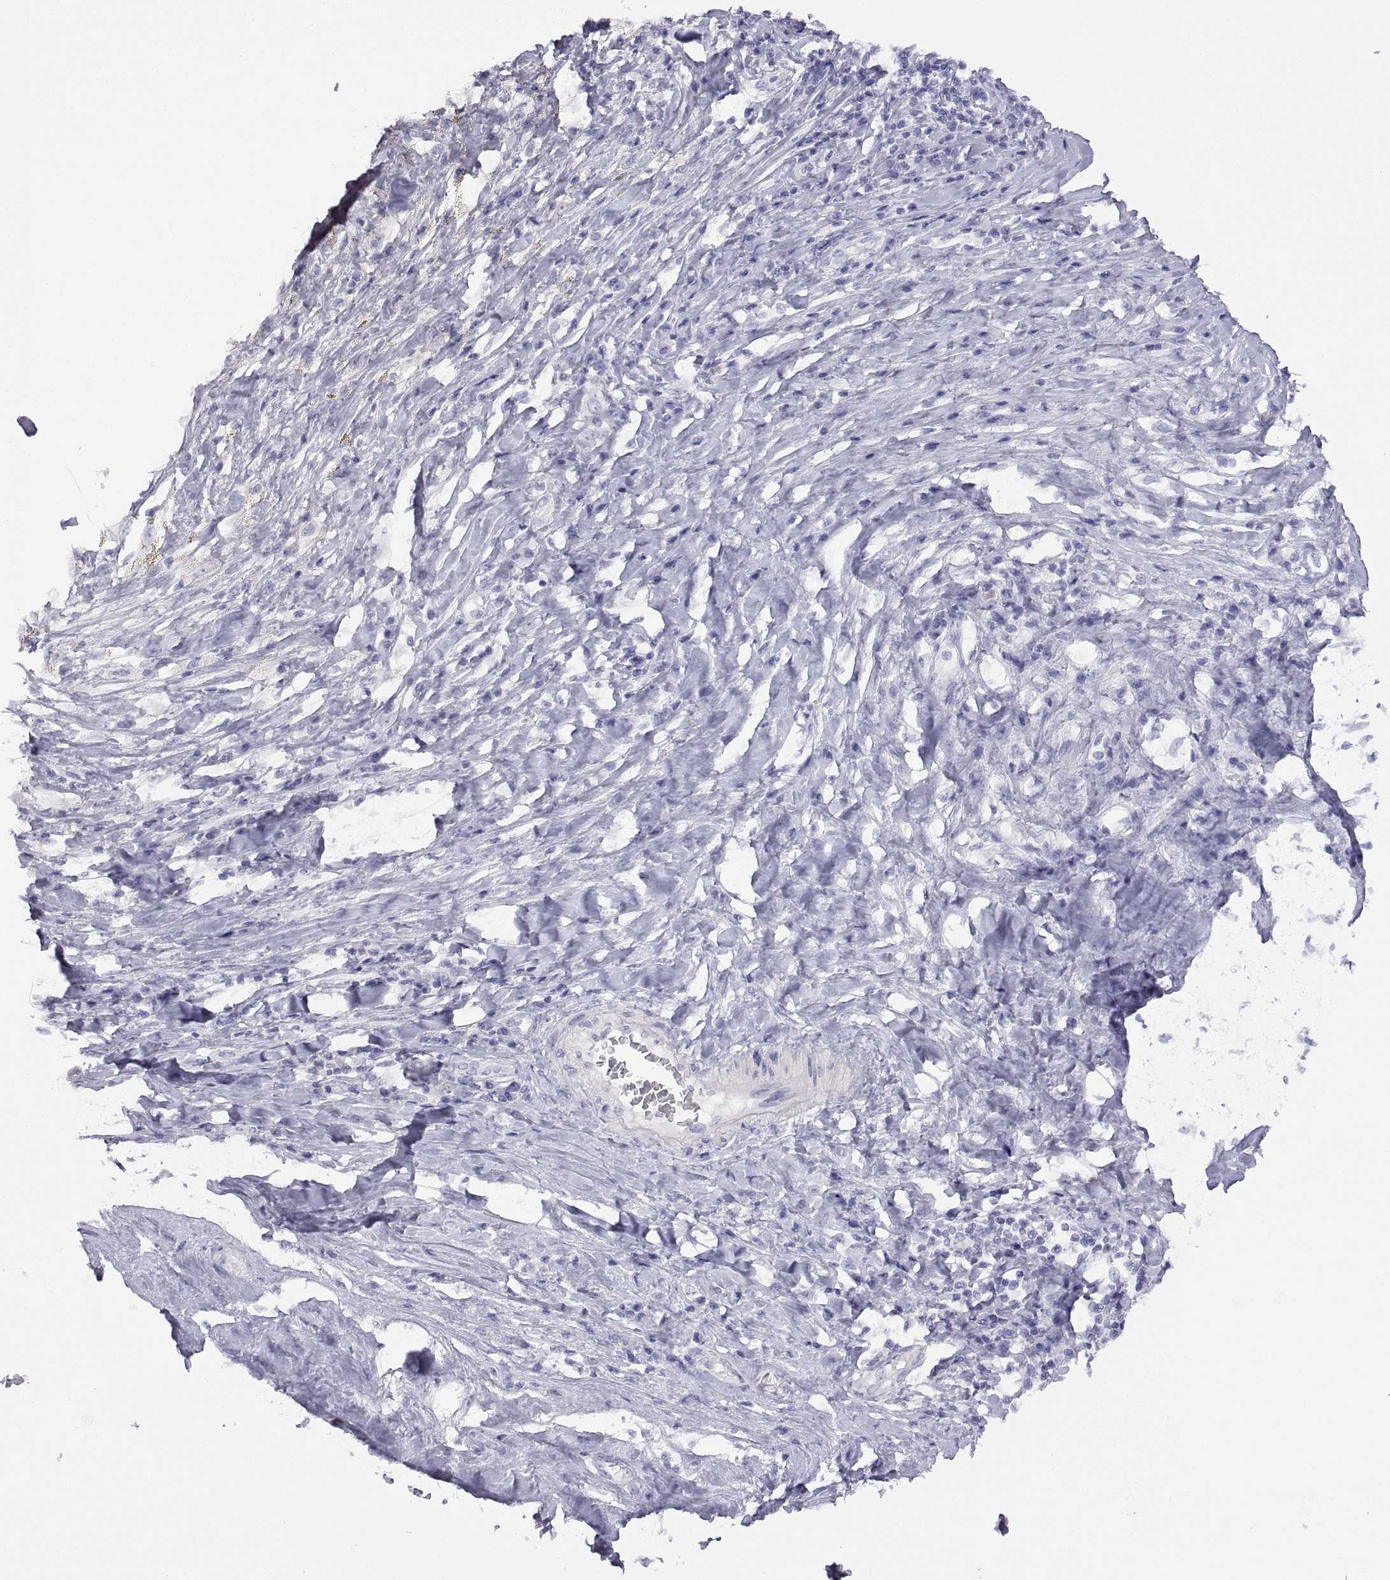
{"staining": {"intensity": "negative", "quantity": "none", "location": "none"}, "tissue": "melanoma", "cell_type": "Tumor cells", "image_type": "cancer", "snomed": [{"axis": "morphology", "description": "Malignant melanoma, NOS"}, {"axis": "topography", "description": "Skin"}], "caption": "A photomicrograph of malignant melanoma stained for a protein exhibits no brown staining in tumor cells.", "gene": "VSX2", "patient": {"sex": "female", "age": 91}}